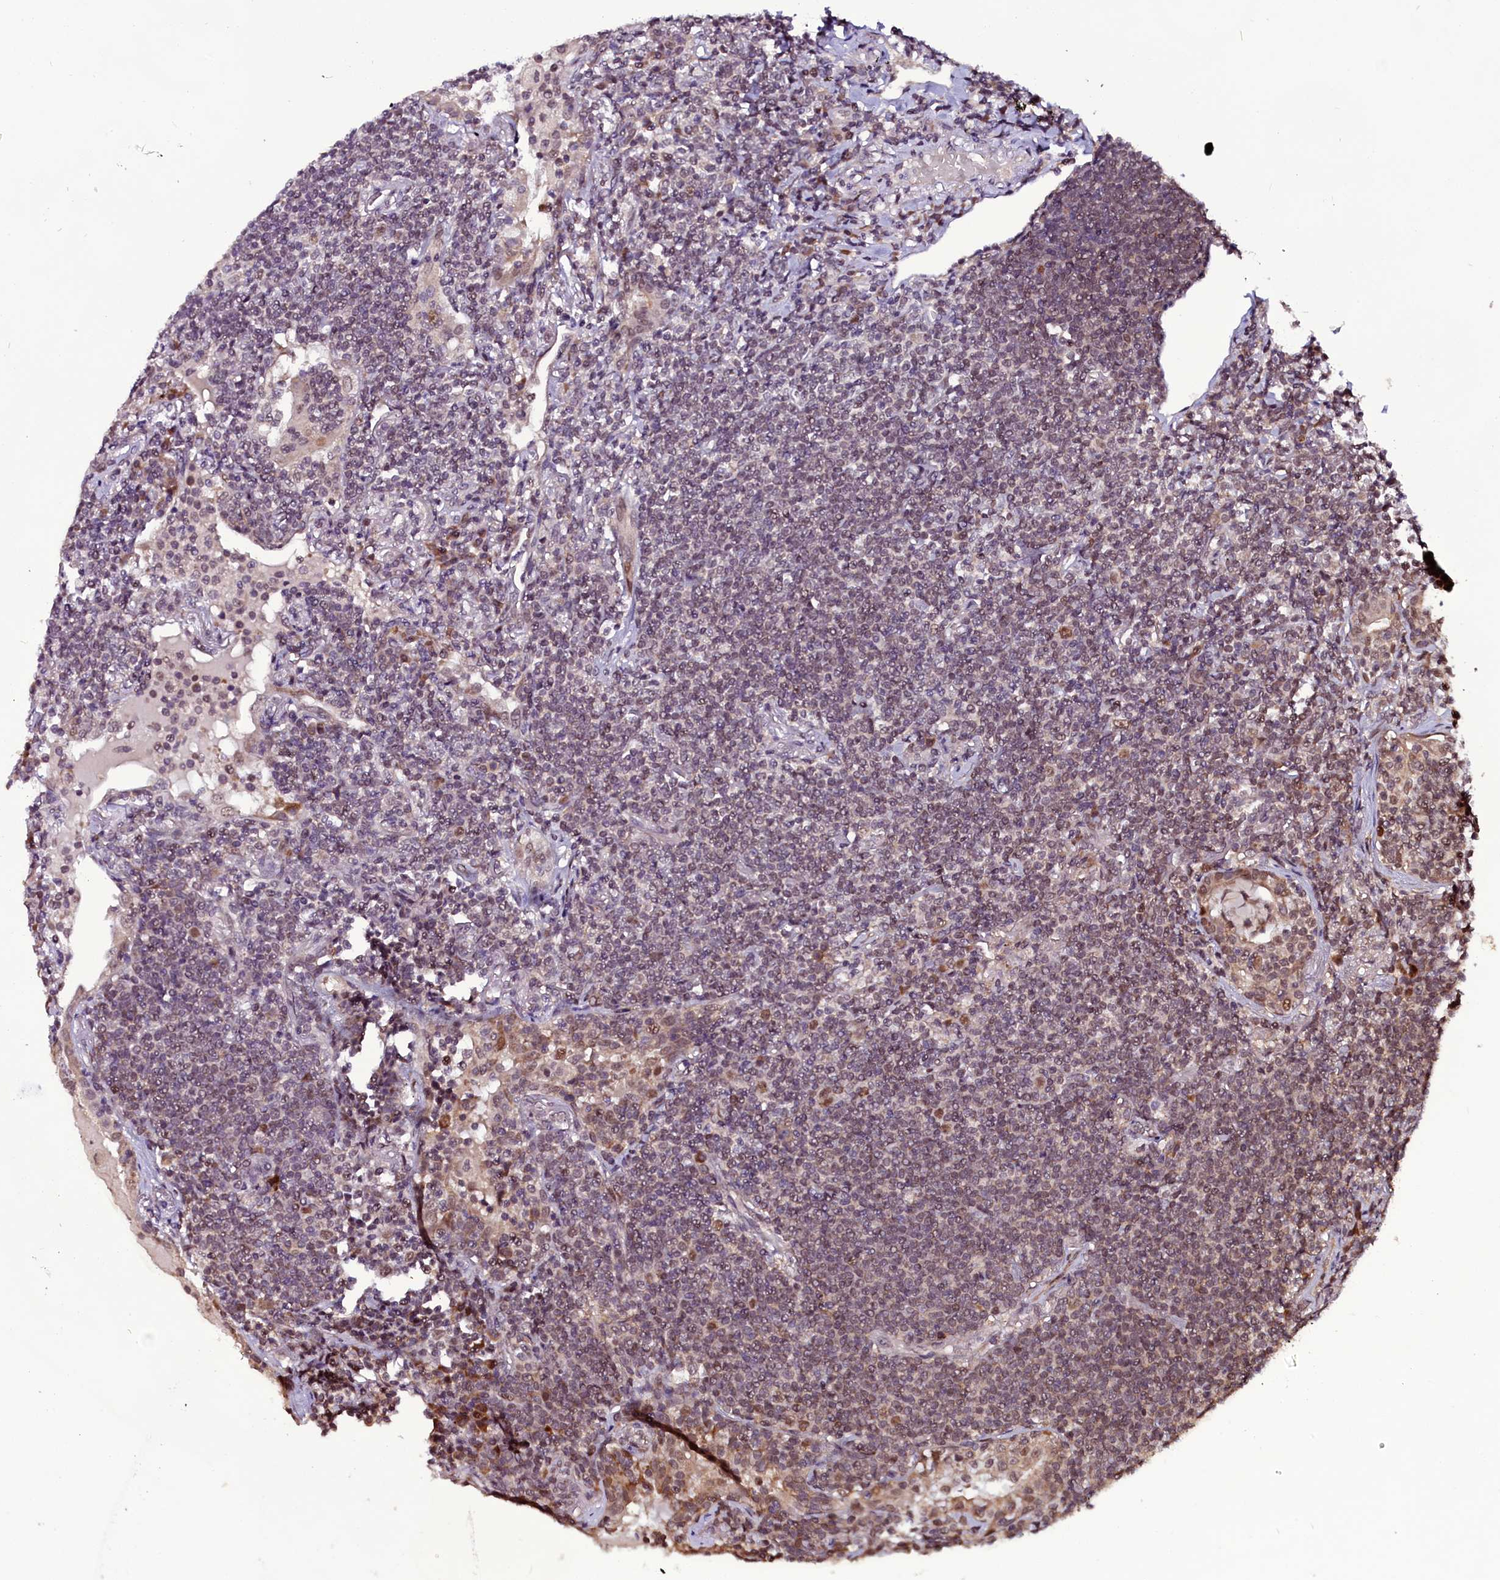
{"staining": {"intensity": "moderate", "quantity": "25%-75%", "location": "nuclear"}, "tissue": "lymphoma", "cell_type": "Tumor cells", "image_type": "cancer", "snomed": [{"axis": "morphology", "description": "Malignant lymphoma, non-Hodgkin's type, Low grade"}, {"axis": "topography", "description": "Lung"}], "caption": "Human low-grade malignant lymphoma, non-Hodgkin's type stained for a protein (brown) displays moderate nuclear positive positivity in approximately 25%-75% of tumor cells.", "gene": "RPUSD2", "patient": {"sex": "female", "age": 71}}